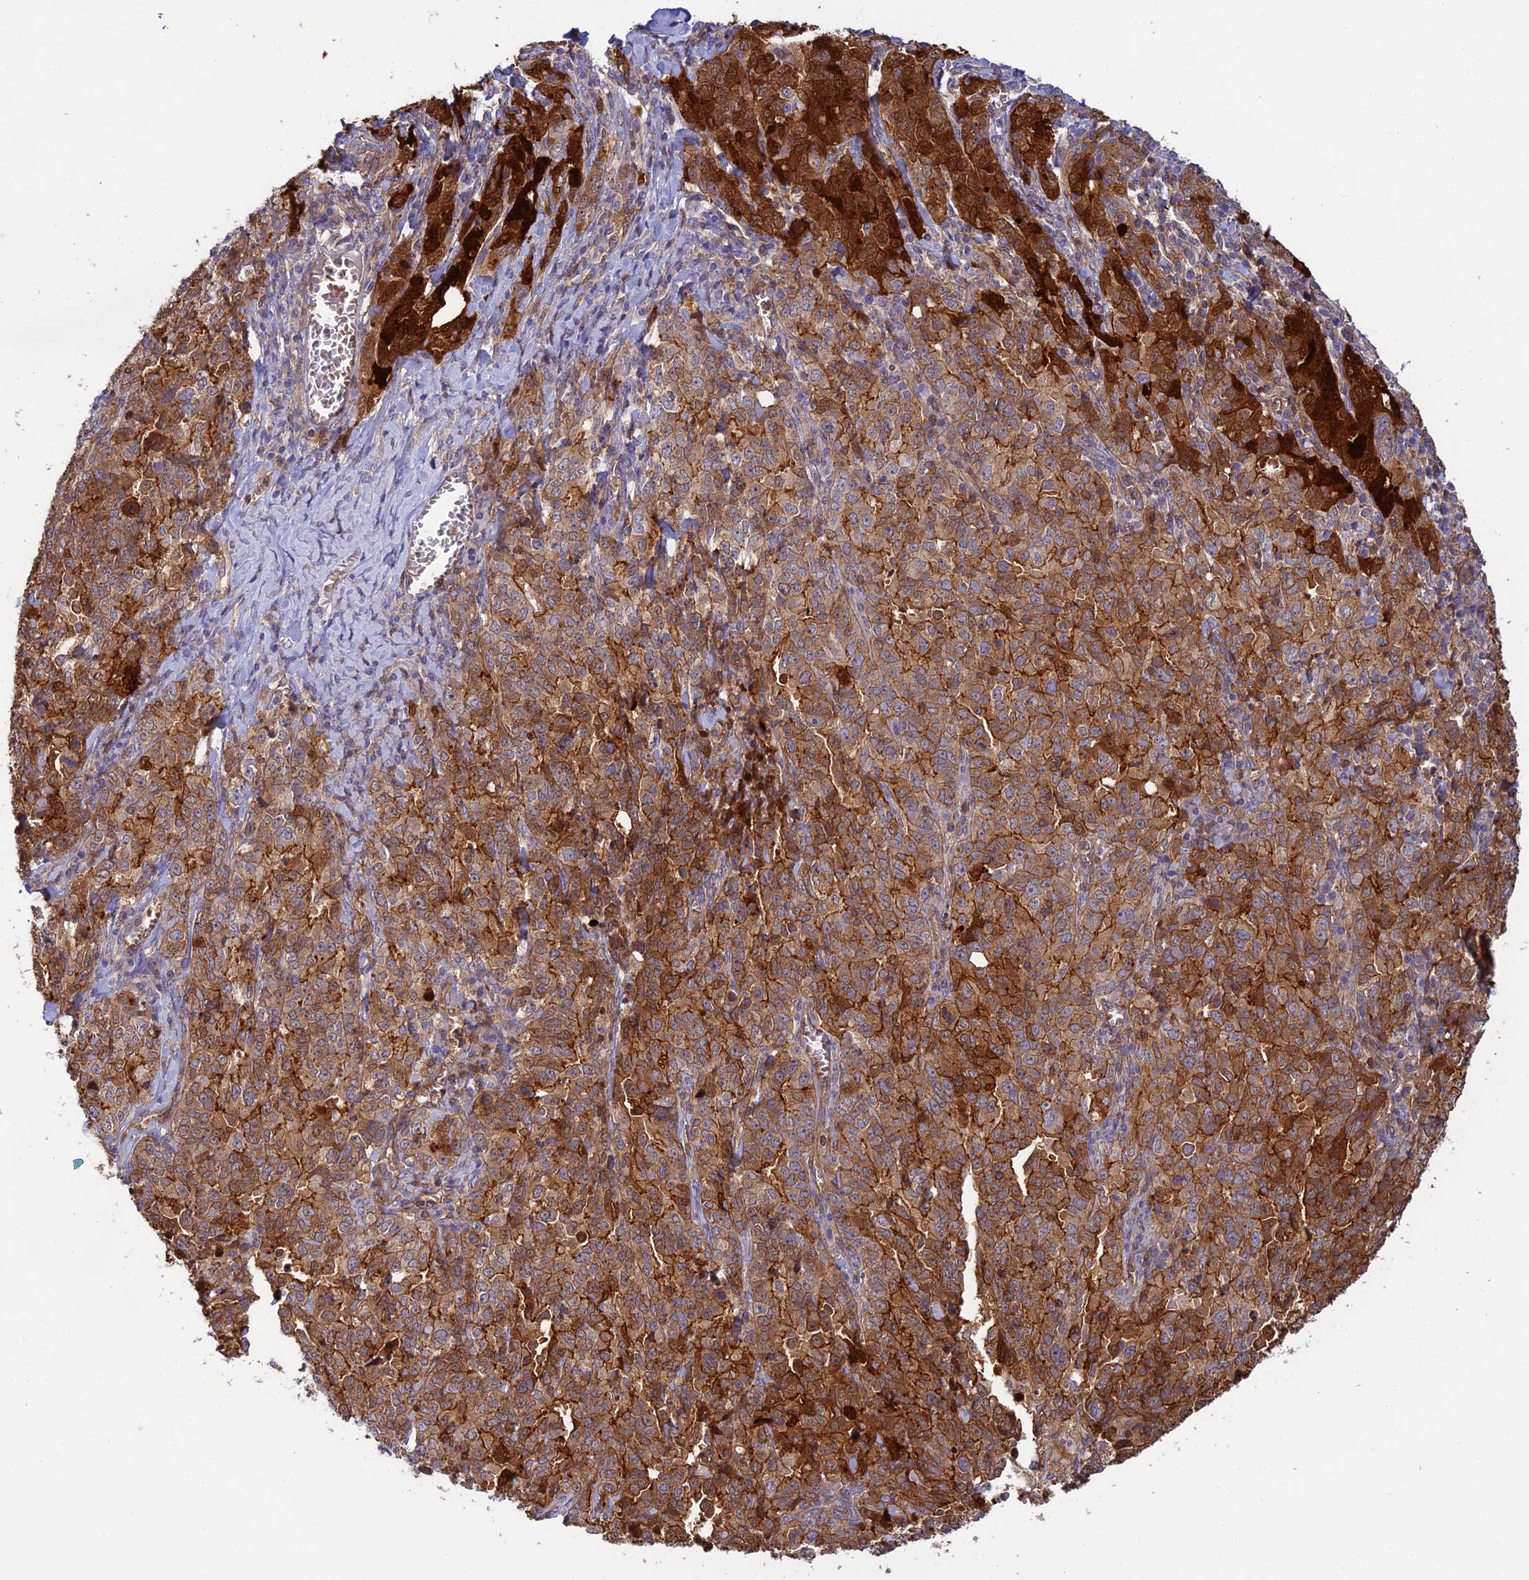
{"staining": {"intensity": "moderate", "quantity": ">75%", "location": "cytoplasmic/membranous"}, "tissue": "ovarian cancer", "cell_type": "Tumor cells", "image_type": "cancer", "snomed": [{"axis": "morphology", "description": "Carcinoma, endometroid"}, {"axis": "topography", "description": "Ovary"}], "caption": "Immunohistochemical staining of endometroid carcinoma (ovarian) reveals moderate cytoplasmic/membranous protein staining in about >75% of tumor cells.", "gene": "PPP1R12C", "patient": {"sex": "female", "age": 62}}